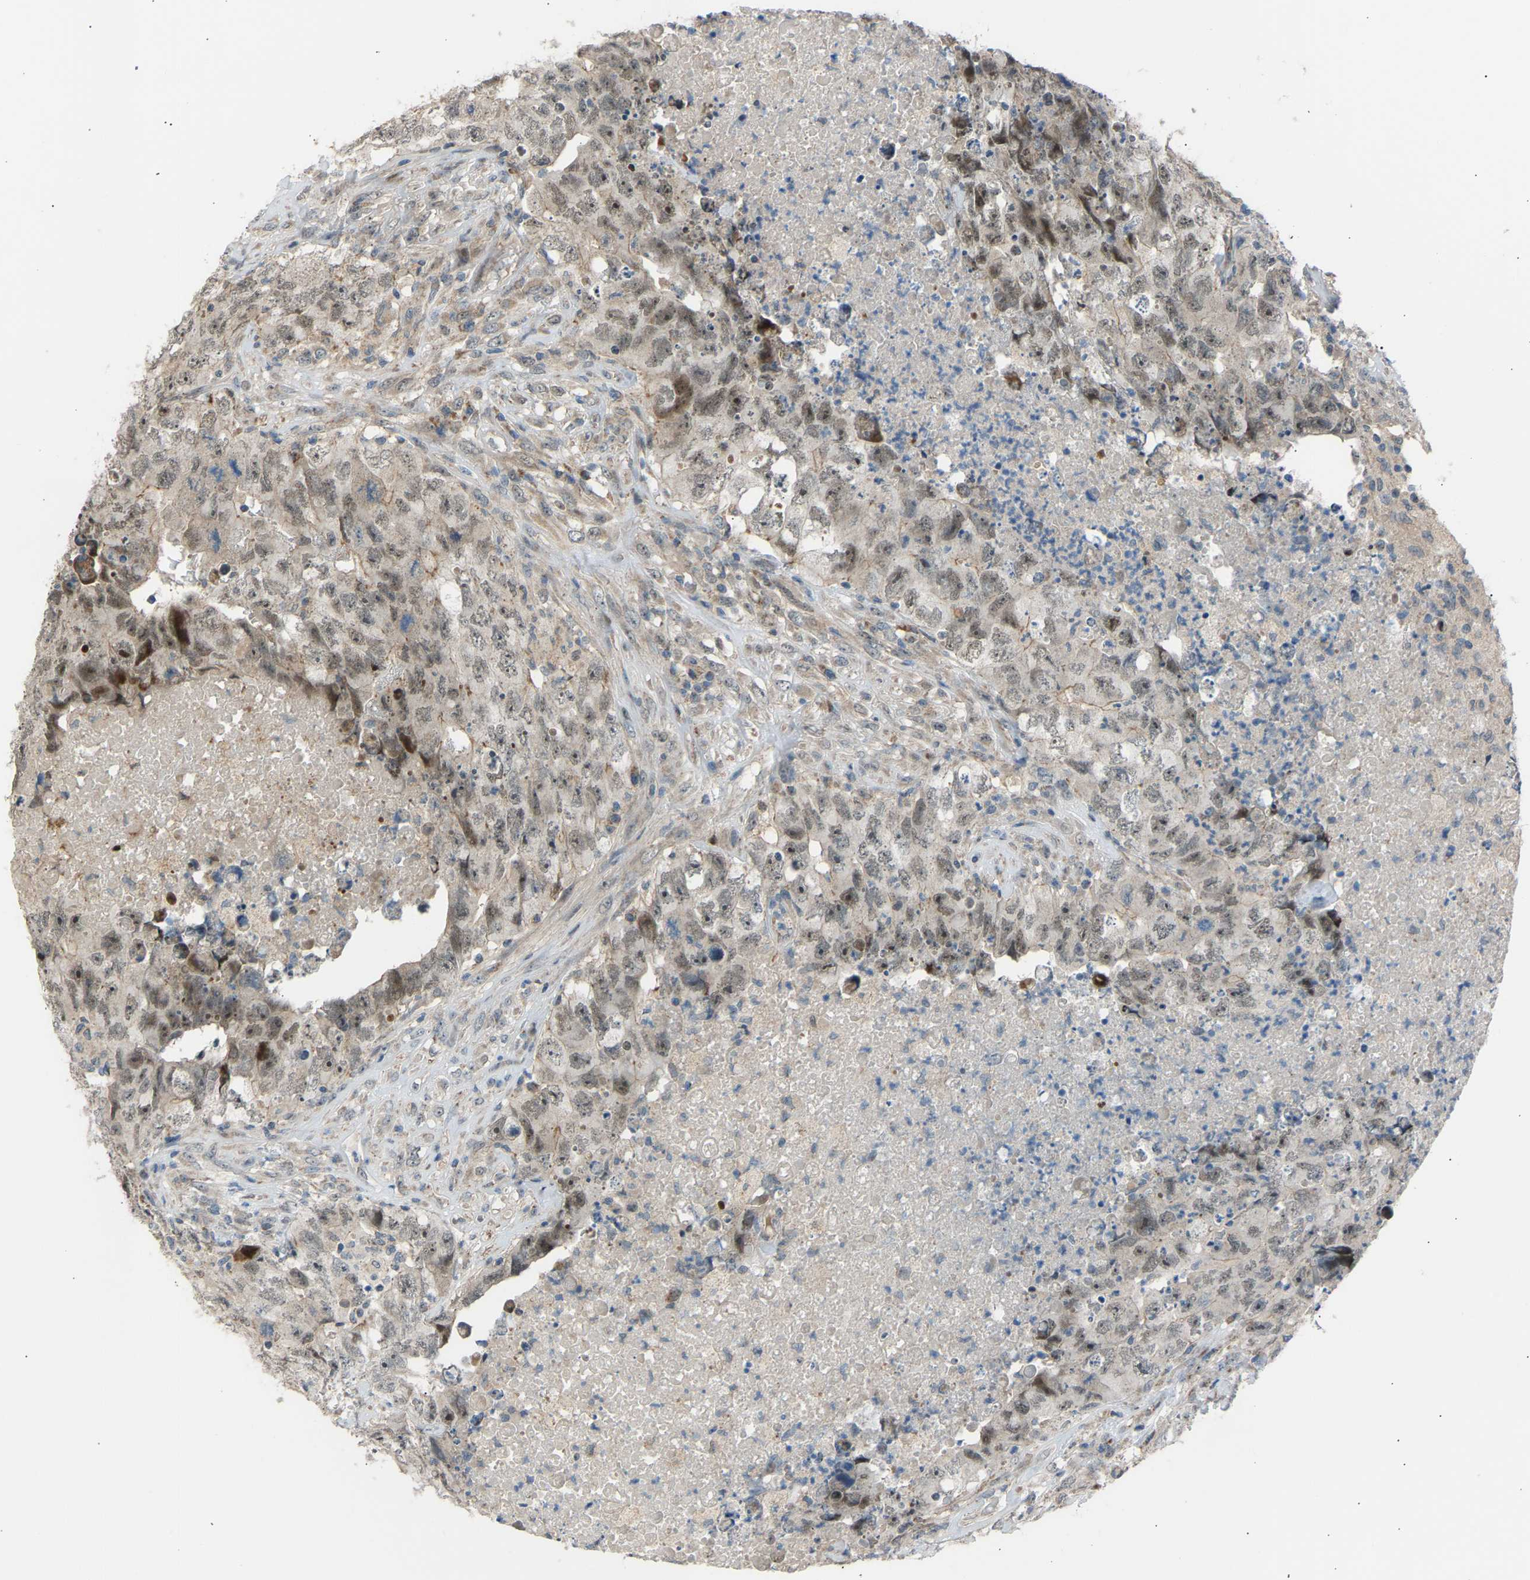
{"staining": {"intensity": "weak", "quantity": "<25%", "location": "nuclear"}, "tissue": "testis cancer", "cell_type": "Tumor cells", "image_type": "cancer", "snomed": [{"axis": "morphology", "description": "Carcinoma, Embryonal, NOS"}, {"axis": "topography", "description": "Testis"}], "caption": "A high-resolution photomicrograph shows immunohistochemistry (IHC) staining of testis embryonal carcinoma, which demonstrates no significant expression in tumor cells.", "gene": "VPS41", "patient": {"sex": "male", "age": 32}}